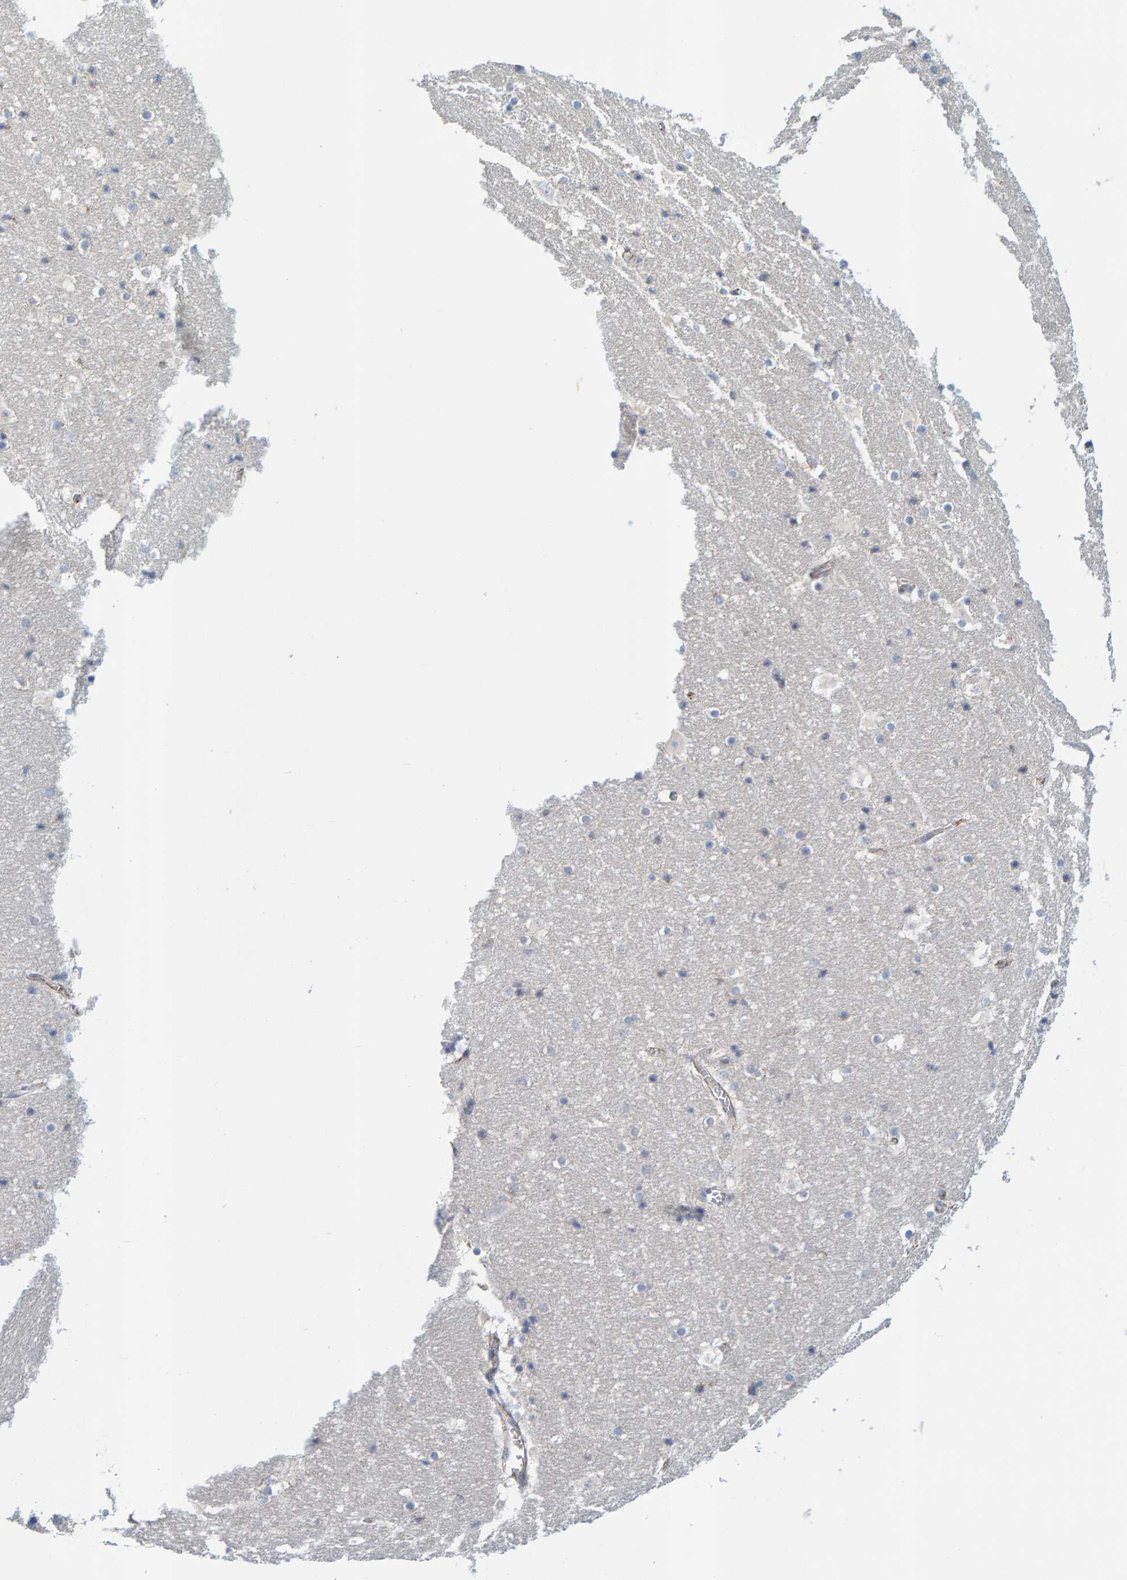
{"staining": {"intensity": "negative", "quantity": "none", "location": "none"}, "tissue": "hippocampus", "cell_type": "Glial cells", "image_type": "normal", "snomed": [{"axis": "morphology", "description": "Normal tissue, NOS"}, {"axis": "topography", "description": "Hippocampus"}], "caption": "IHC image of unremarkable hippocampus: hippocampus stained with DAB displays no significant protein positivity in glial cells.", "gene": "KRBA2", "patient": {"sex": "male", "age": 45}}